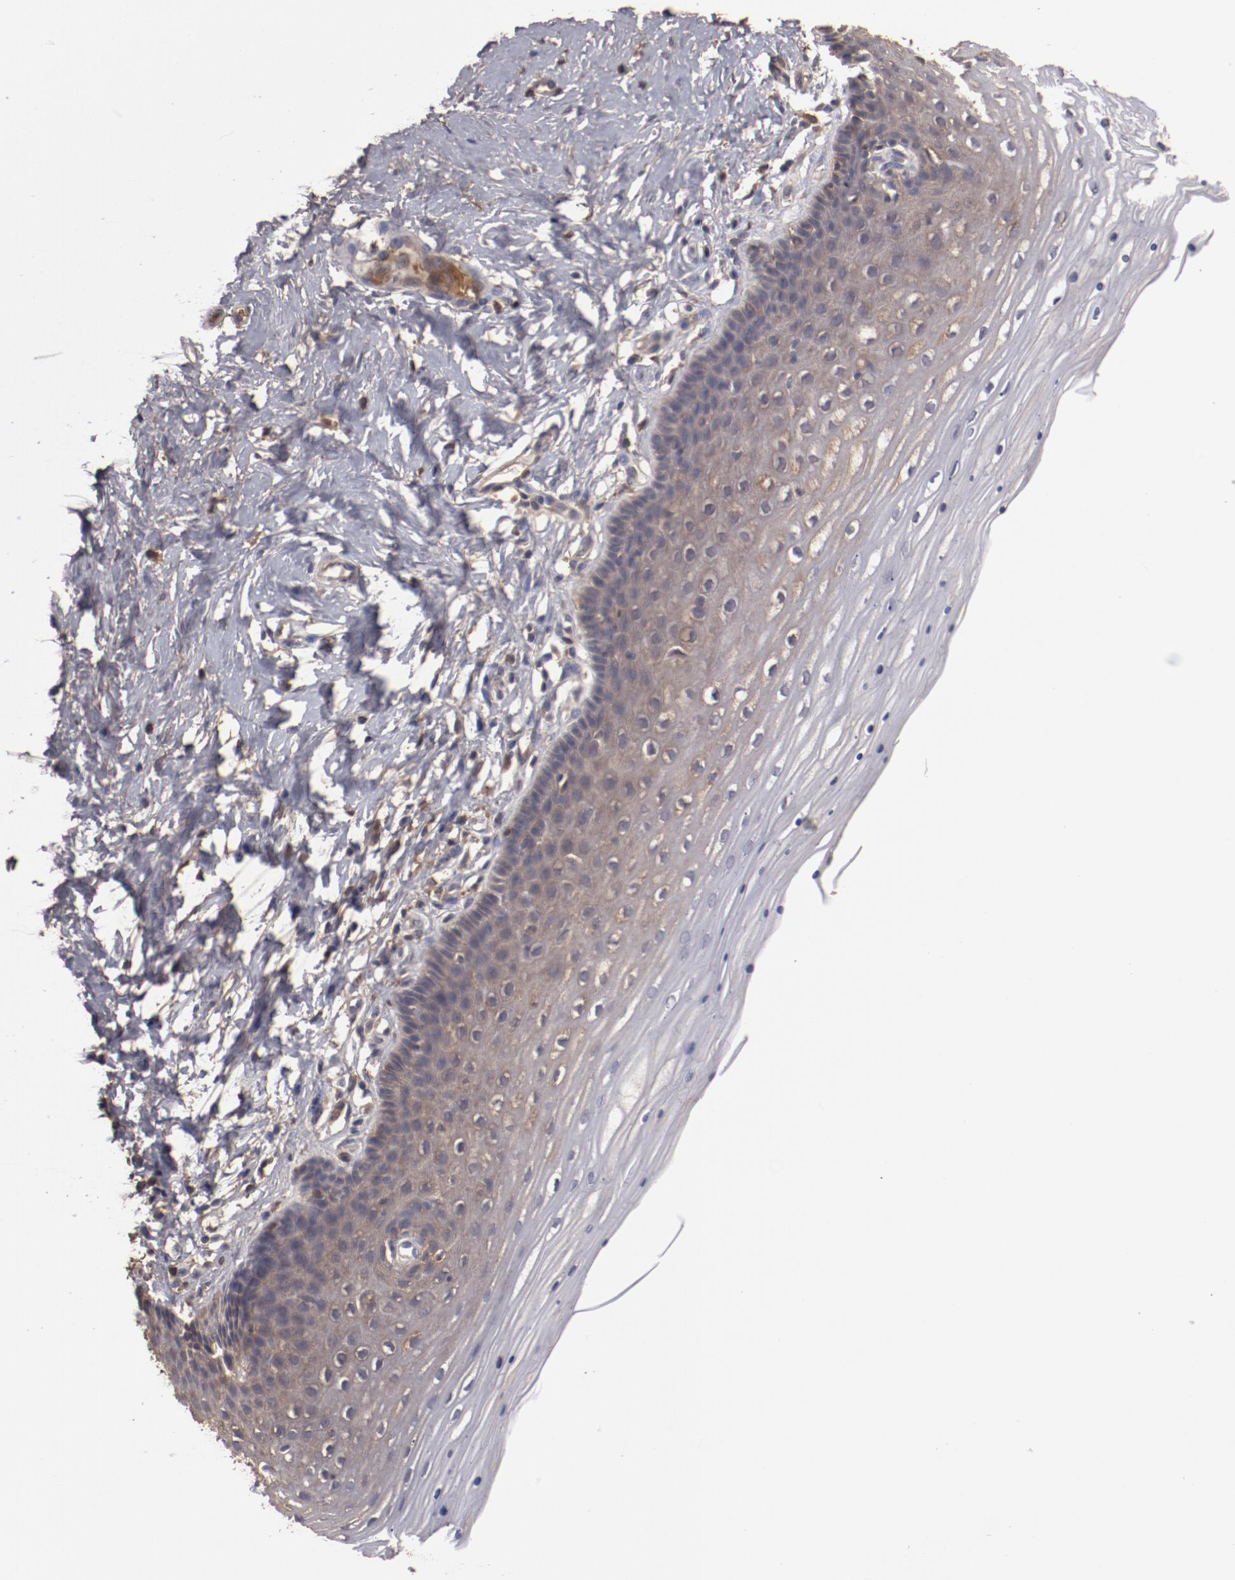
{"staining": {"intensity": "weak", "quantity": "25%-75%", "location": "cytoplasmic/membranous"}, "tissue": "cervix", "cell_type": "Glandular cells", "image_type": "normal", "snomed": [{"axis": "morphology", "description": "Normal tissue, NOS"}, {"axis": "topography", "description": "Cervix"}], "caption": "IHC image of normal cervix: cervix stained using immunohistochemistry displays low levels of weak protein expression localized specifically in the cytoplasmic/membranous of glandular cells, appearing as a cytoplasmic/membranous brown color.", "gene": "CP", "patient": {"sex": "female", "age": 39}}